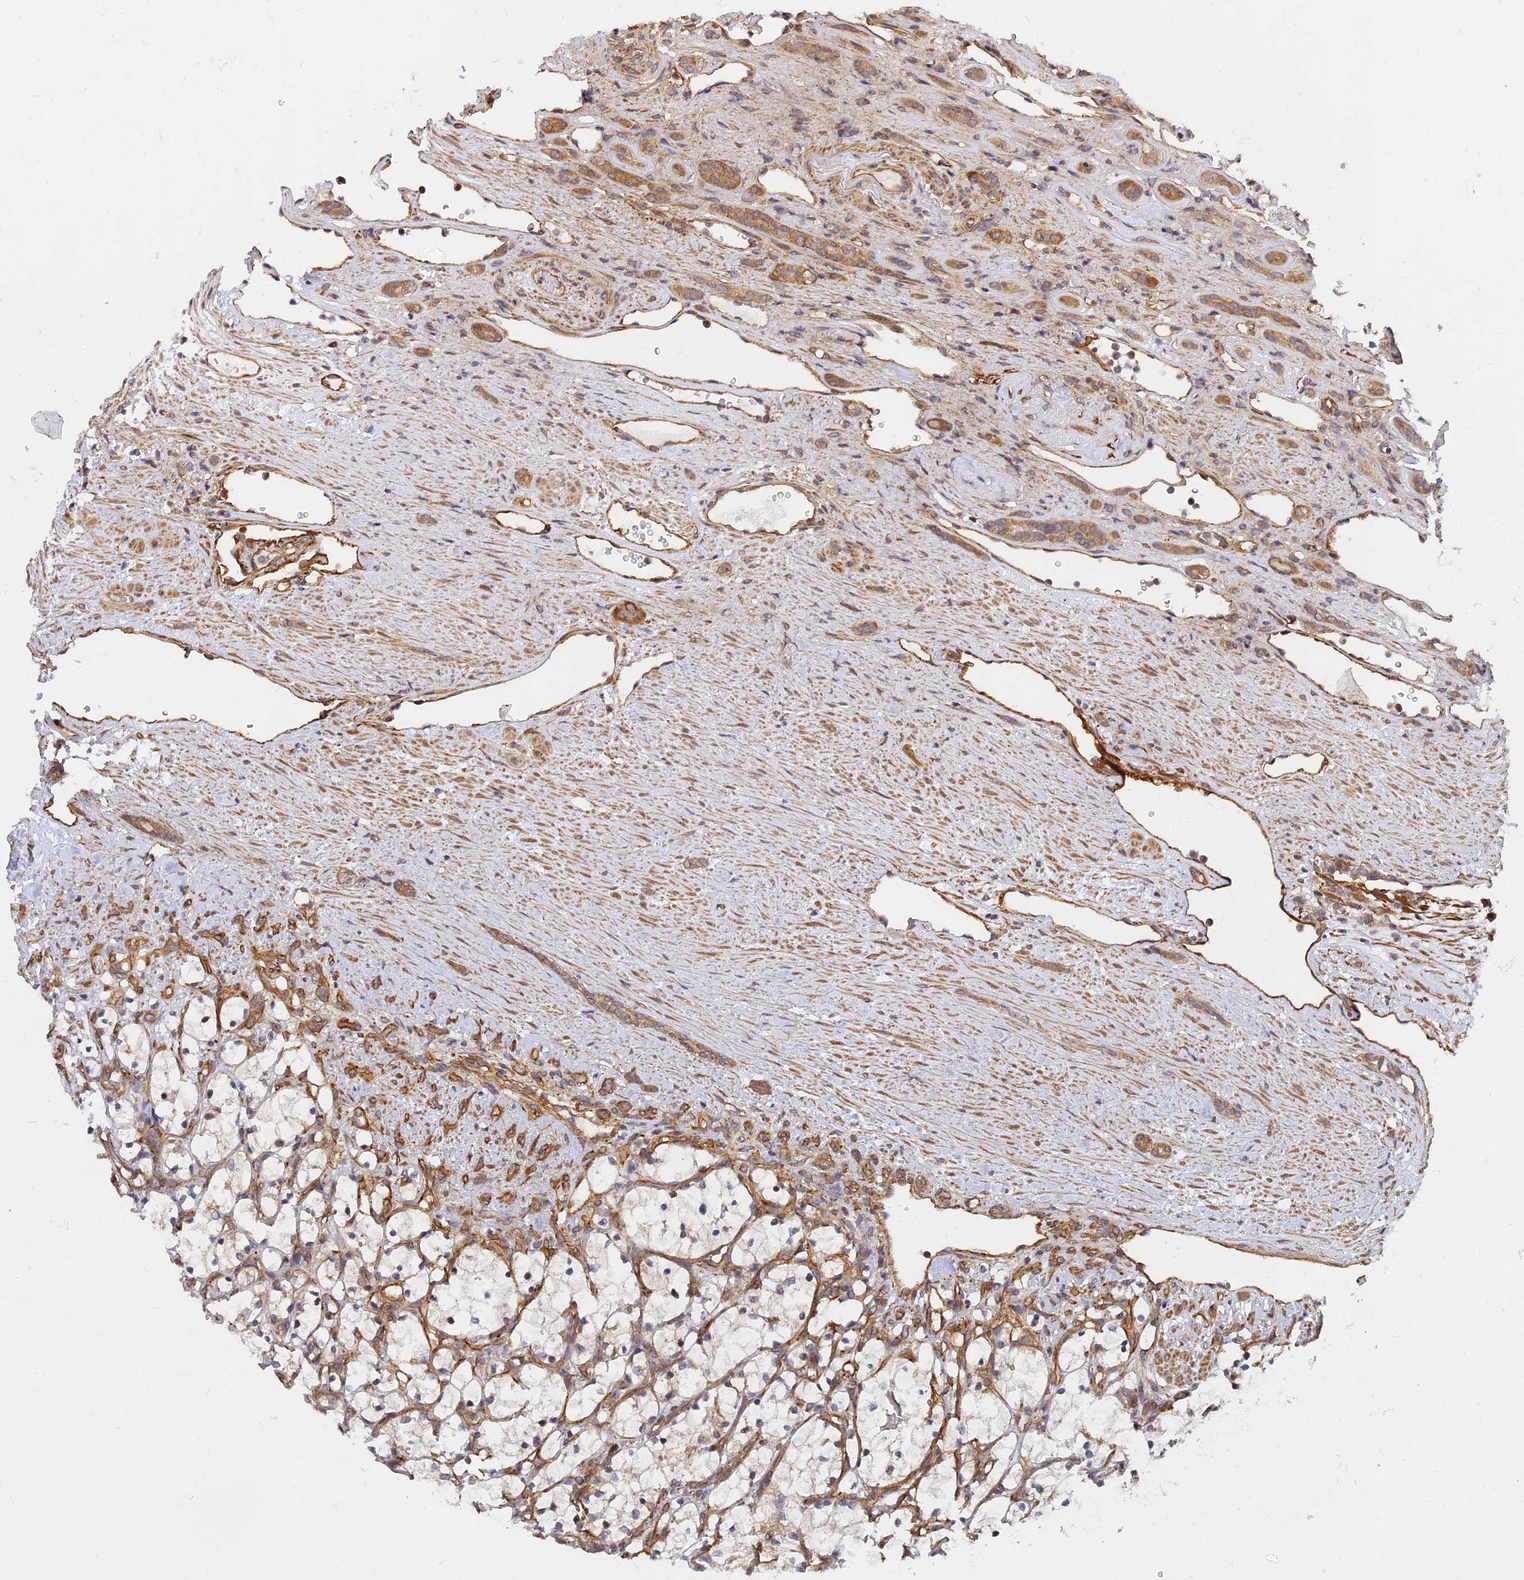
{"staining": {"intensity": "weak", "quantity": "<25%", "location": "cytoplasmic/membranous"}, "tissue": "renal cancer", "cell_type": "Tumor cells", "image_type": "cancer", "snomed": [{"axis": "morphology", "description": "Adenocarcinoma, NOS"}, {"axis": "topography", "description": "Kidney"}], "caption": "The immunohistochemistry photomicrograph has no significant expression in tumor cells of renal cancer tissue. The staining was performed using DAB to visualize the protein expression in brown, while the nuclei were stained in blue with hematoxylin (Magnification: 20x).", "gene": "WDR41", "patient": {"sex": "female", "age": 69}}